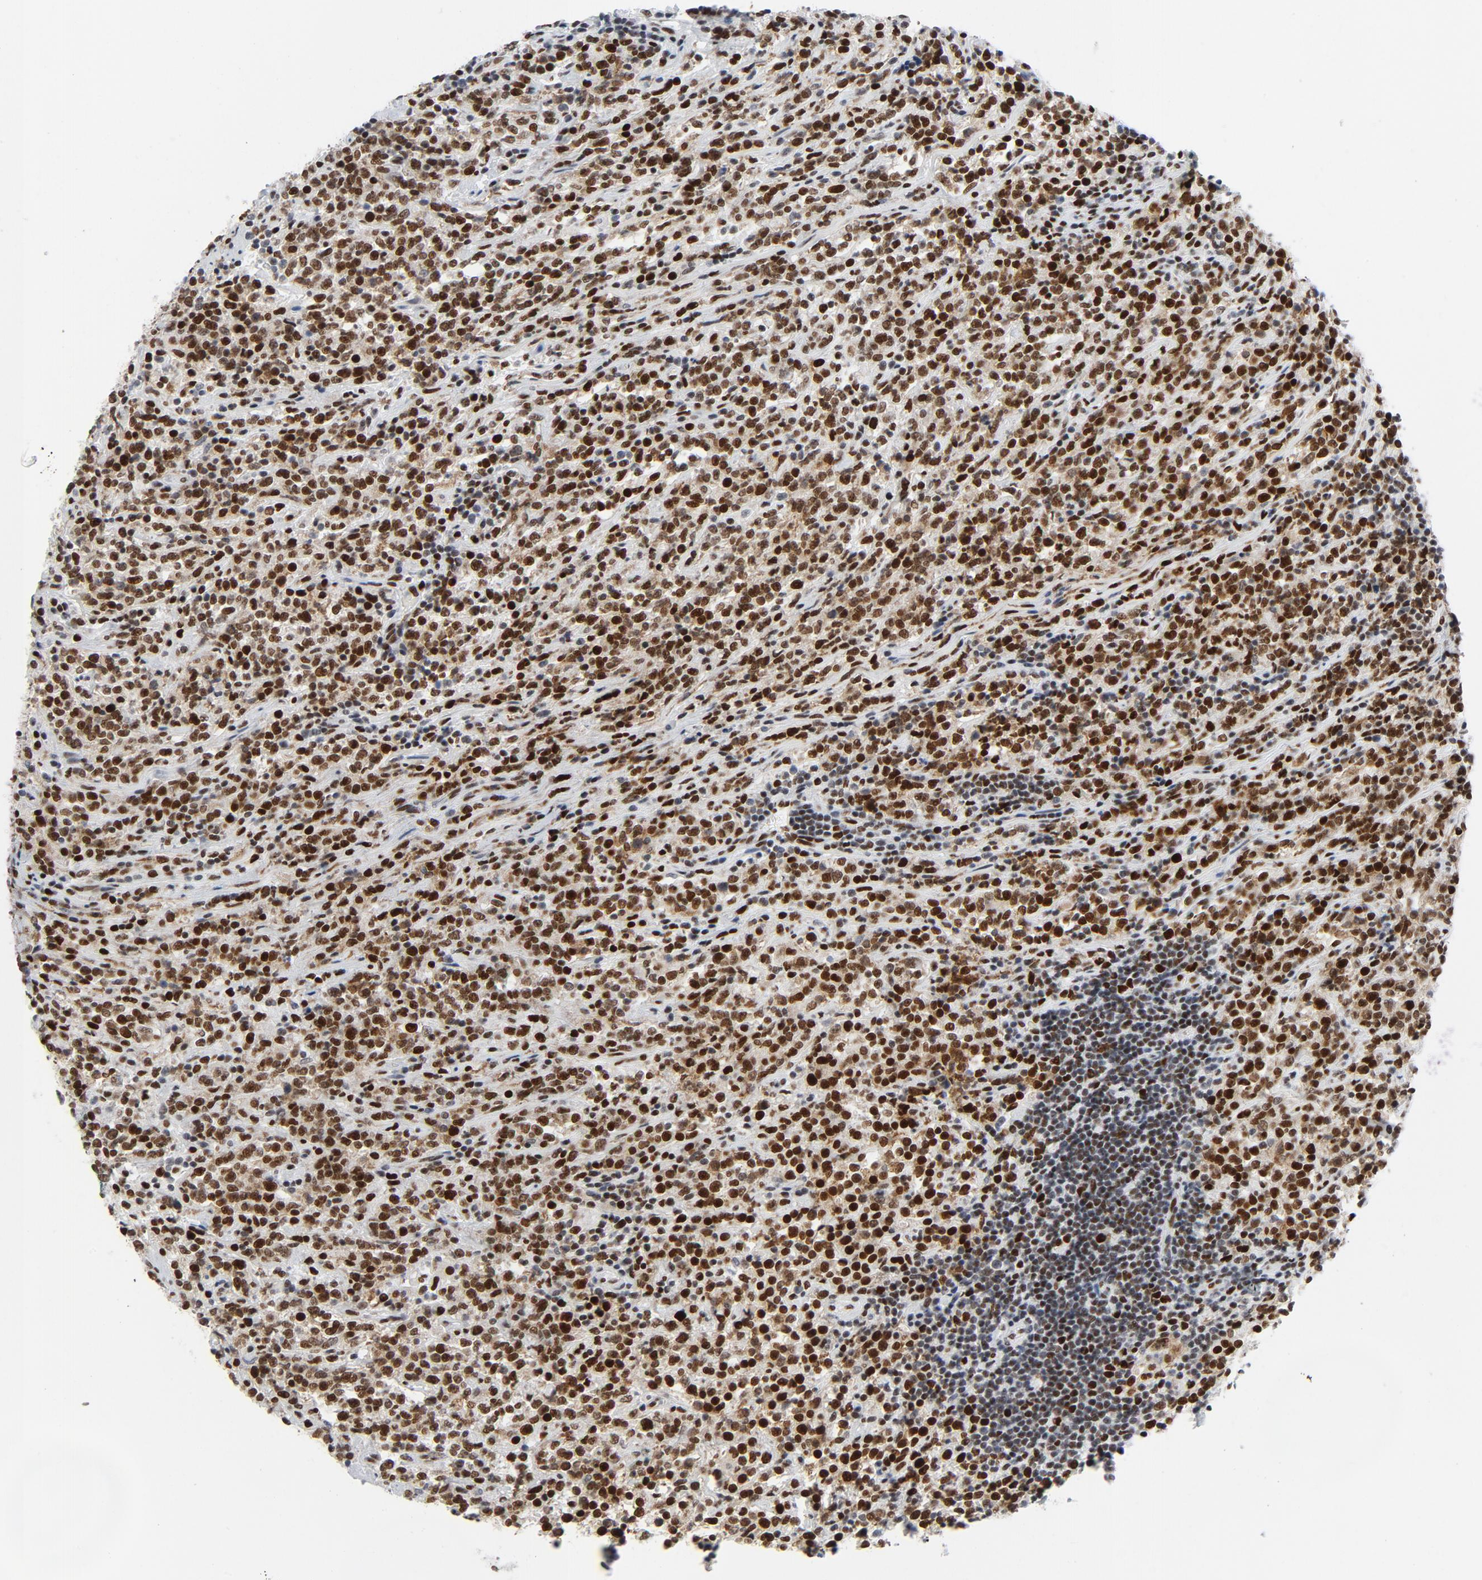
{"staining": {"intensity": "strong", "quantity": ">75%", "location": "nuclear"}, "tissue": "lymphoma", "cell_type": "Tumor cells", "image_type": "cancer", "snomed": [{"axis": "morphology", "description": "Malignant lymphoma, non-Hodgkin's type, High grade"}, {"axis": "topography", "description": "Soft tissue"}], "caption": "Tumor cells demonstrate high levels of strong nuclear expression in about >75% of cells in human lymphoma.", "gene": "POLD1", "patient": {"sex": "male", "age": 18}}